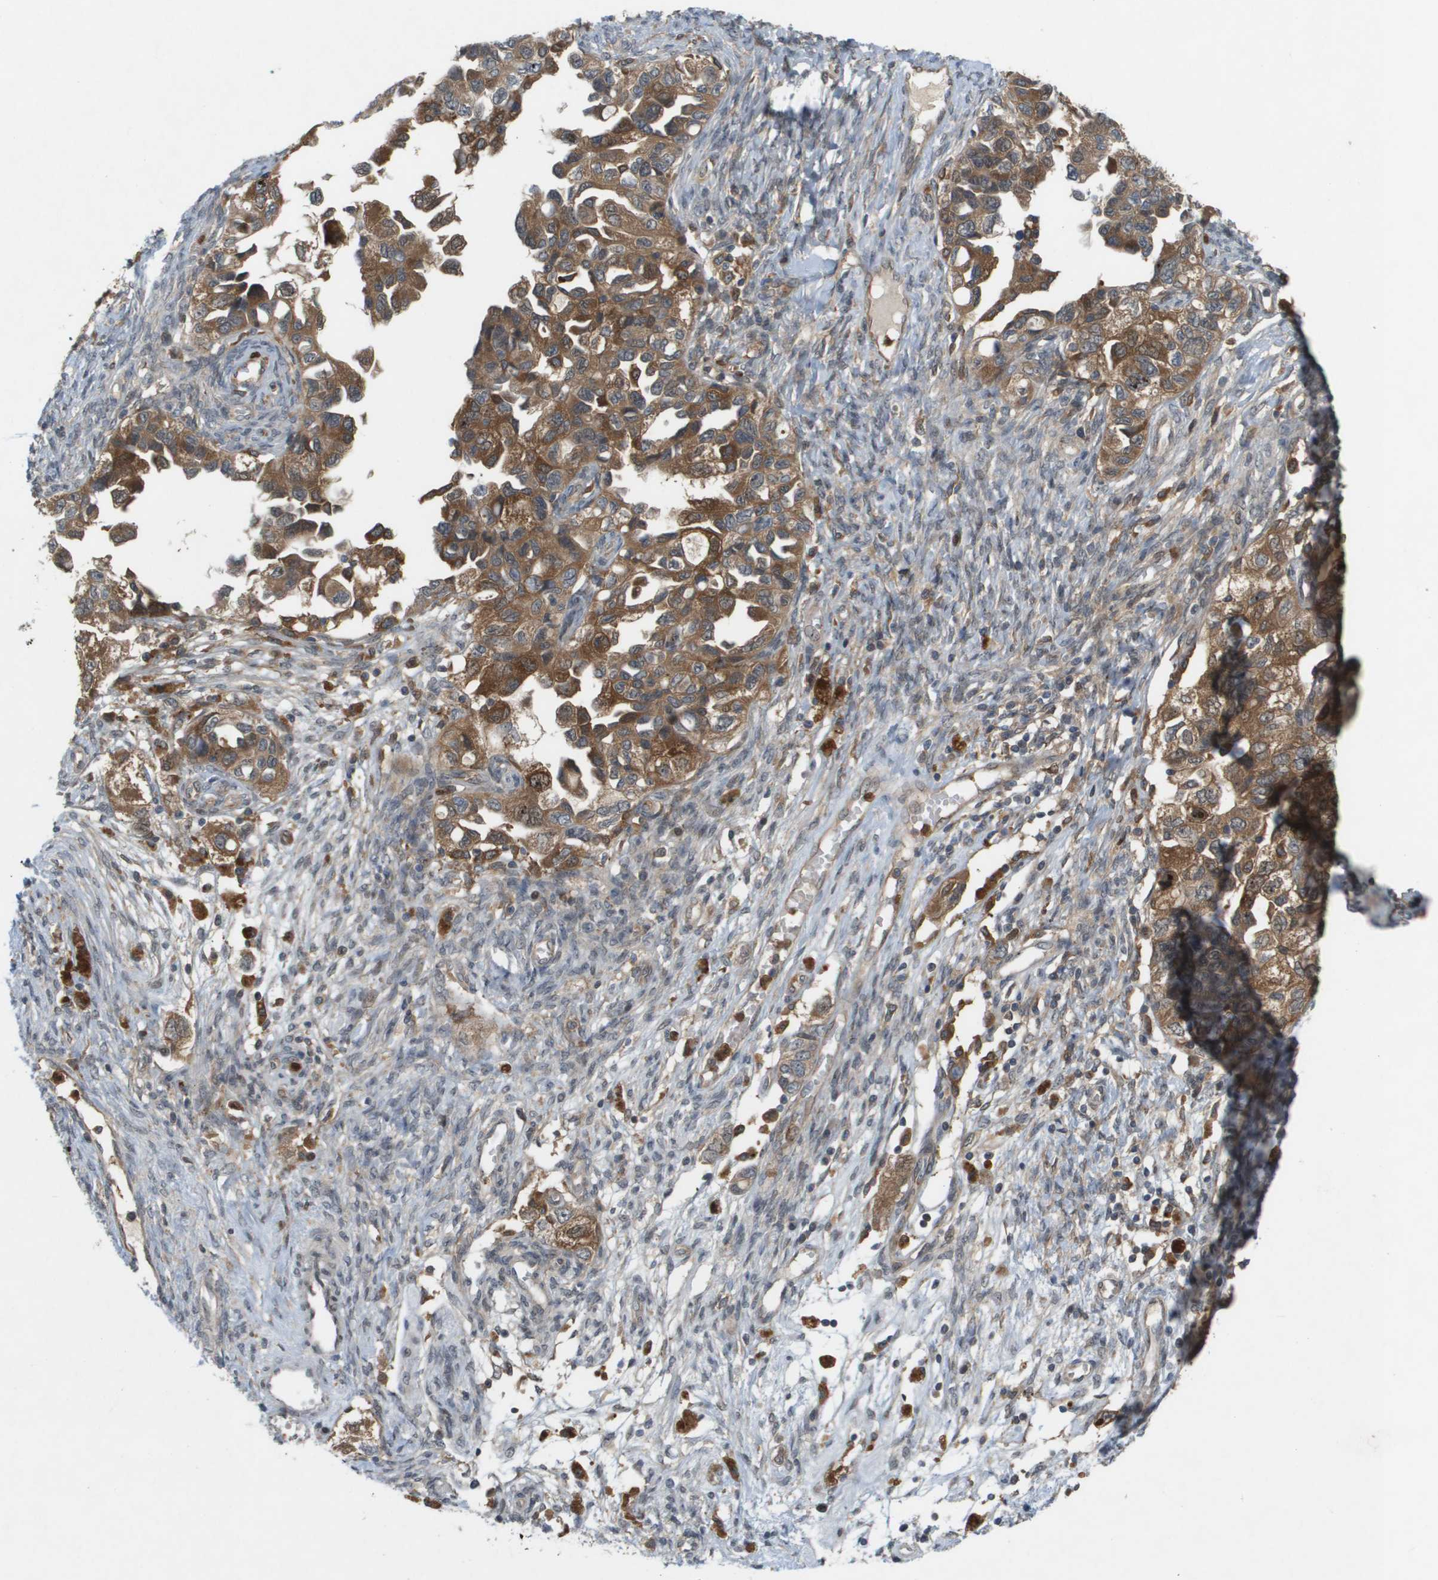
{"staining": {"intensity": "moderate", "quantity": ">75%", "location": "cytoplasmic/membranous"}, "tissue": "ovarian cancer", "cell_type": "Tumor cells", "image_type": "cancer", "snomed": [{"axis": "morphology", "description": "Carcinoma, NOS"}, {"axis": "morphology", "description": "Cystadenocarcinoma, serous, NOS"}, {"axis": "topography", "description": "Ovary"}], "caption": "Carcinoma (ovarian) was stained to show a protein in brown. There is medium levels of moderate cytoplasmic/membranous staining in approximately >75% of tumor cells. The staining was performed using DAB to visualize the protein expression in brown, while the nuclei were stained in blue with hematoxylin (Magnification: 20x).", "gene": "PALD1", "patient": {"sex": "female", "age": 69}}